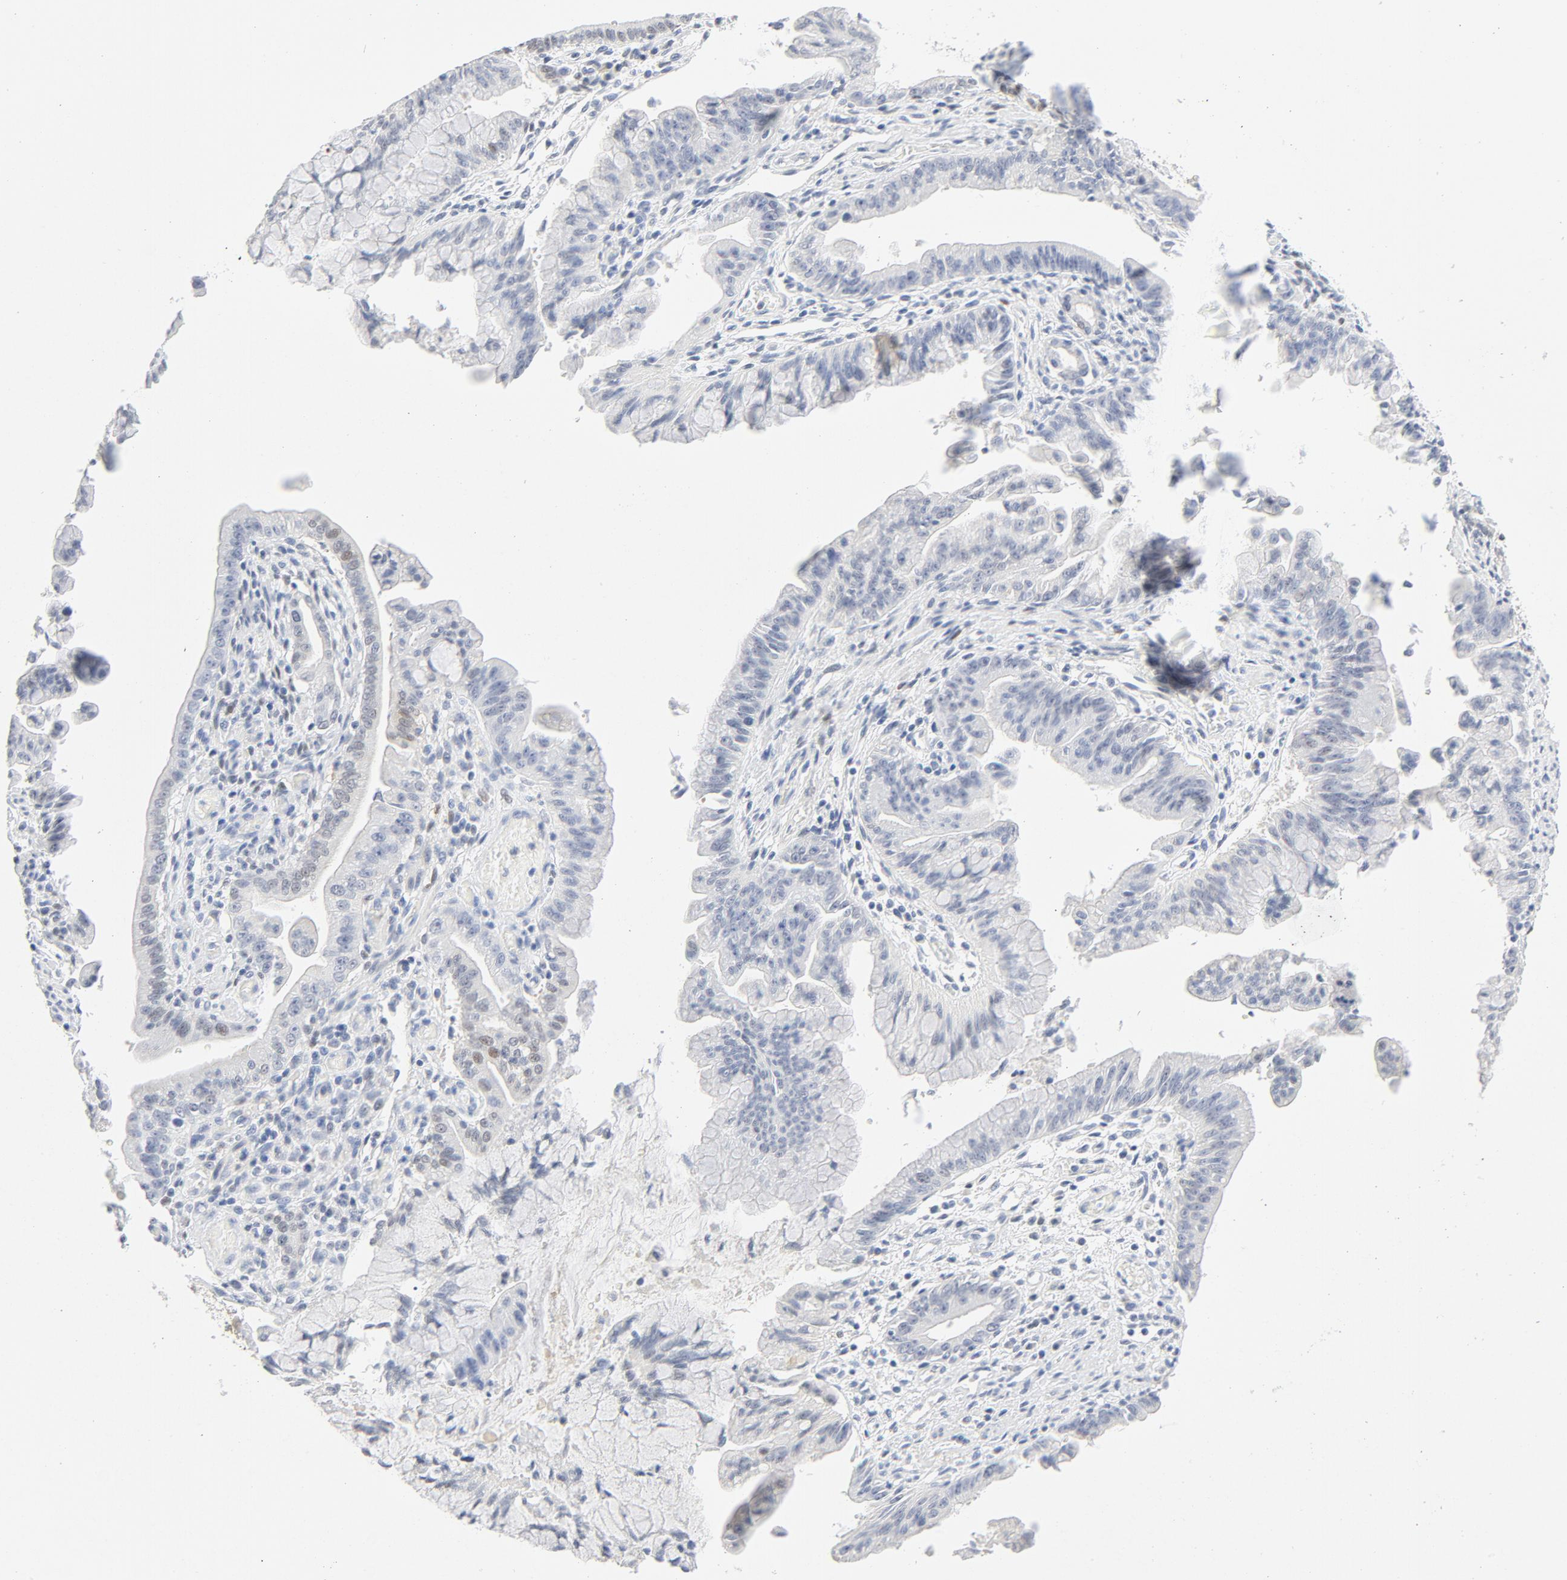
{"staining": {"intensity": "weak", "quantity": "<25%", "location": "cytoplasmic/membranous,nuclear"}, "tissue": "pancreatic cancer", "cell_type": "Tumor cells", "image_type": "cancer", "snomed": [{"axis": "morphology", "description": "Adenocarcinoma, NOS"}, {"axis": "topography", "description": "Pancreas"}], "caption": "Protein analysis of pancreatic adenocarcinoma reveals no significant staining in tumor cells. Nuclei are stained in blue.", "gene": "PGM1", "patient": {"sex": "male", "age": 59}}